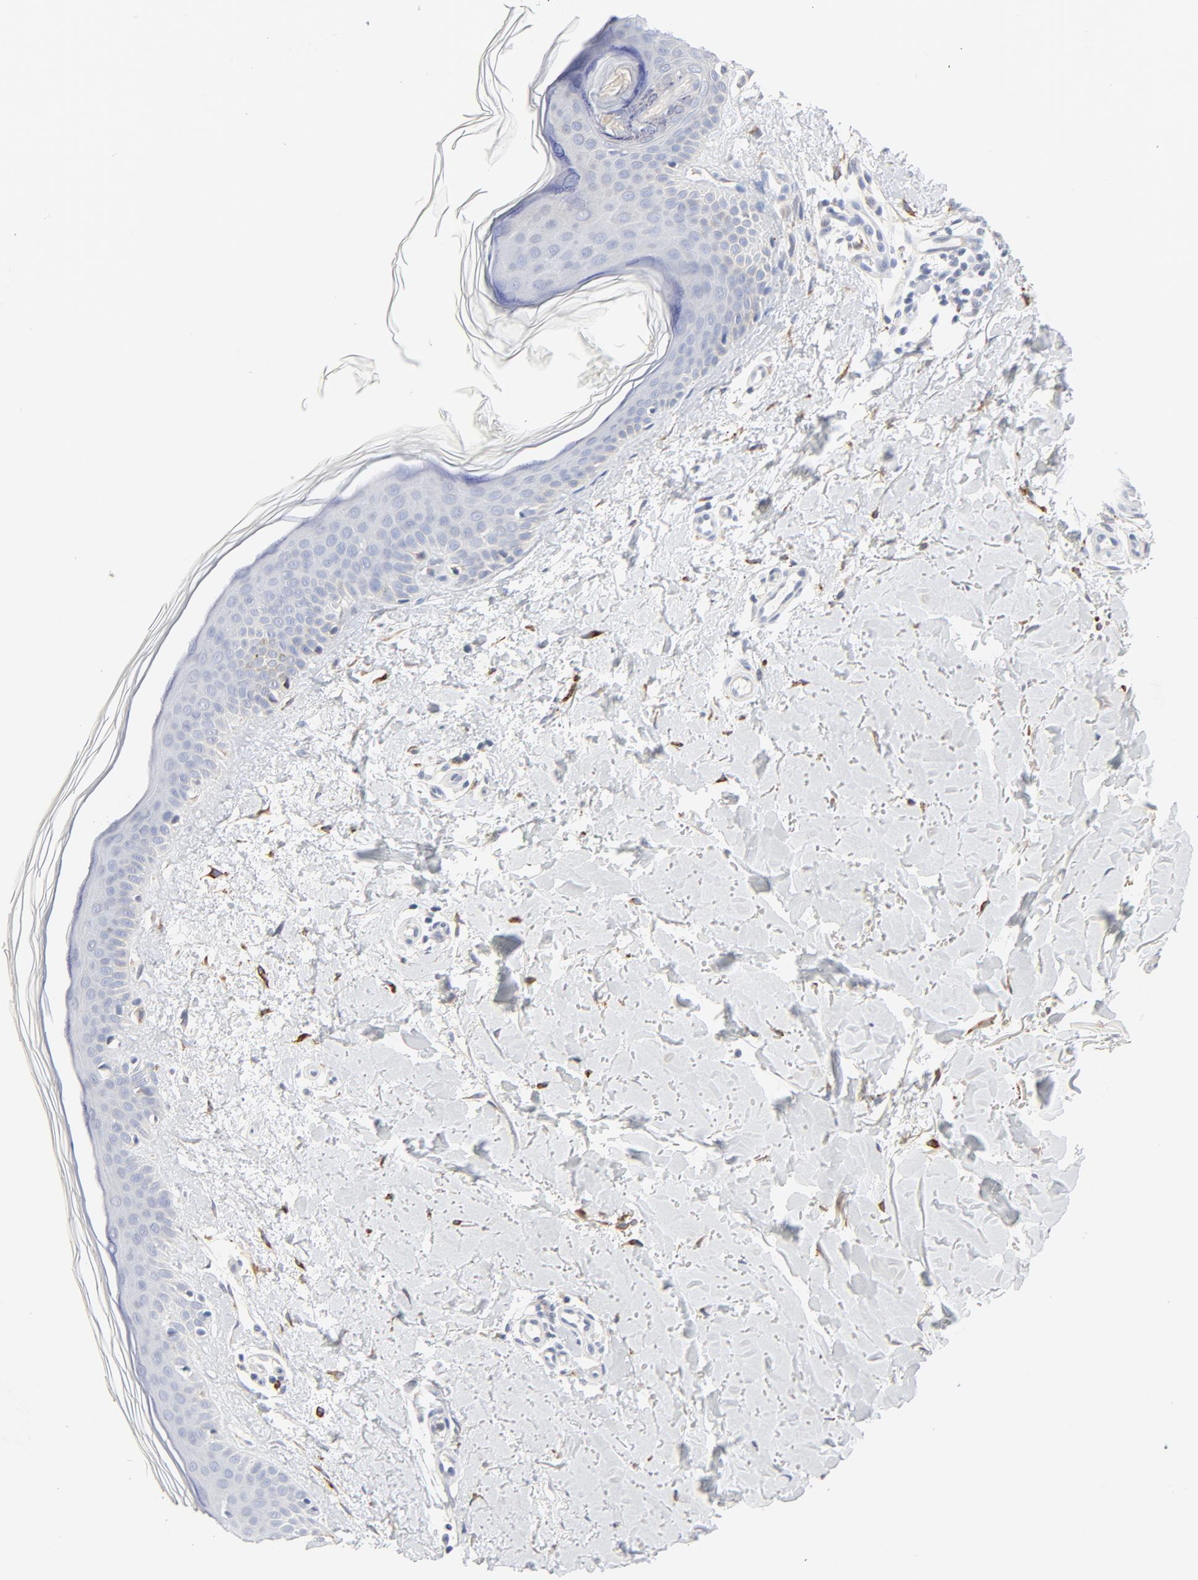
{"staining": {"intensity": "moderate", "quantity": "<25%", "location": "cytoplasmic/membranous"}, "tissue": "skin", "cell_type": "Fibroblasts", "image_type": "normal", "snomed": [{"axis": "morphology", "description": "Normal tissue, NOS"}, {"axis": "topography", "description": "Skin"}], "caption": "Human skin stained with a brown dye displays moderate cytoplasmic/membranous positive expression in approximately <25% of fibroblasts.", "gene": "MAGEB17", "patient": {"sex": "female", "age": 56}}